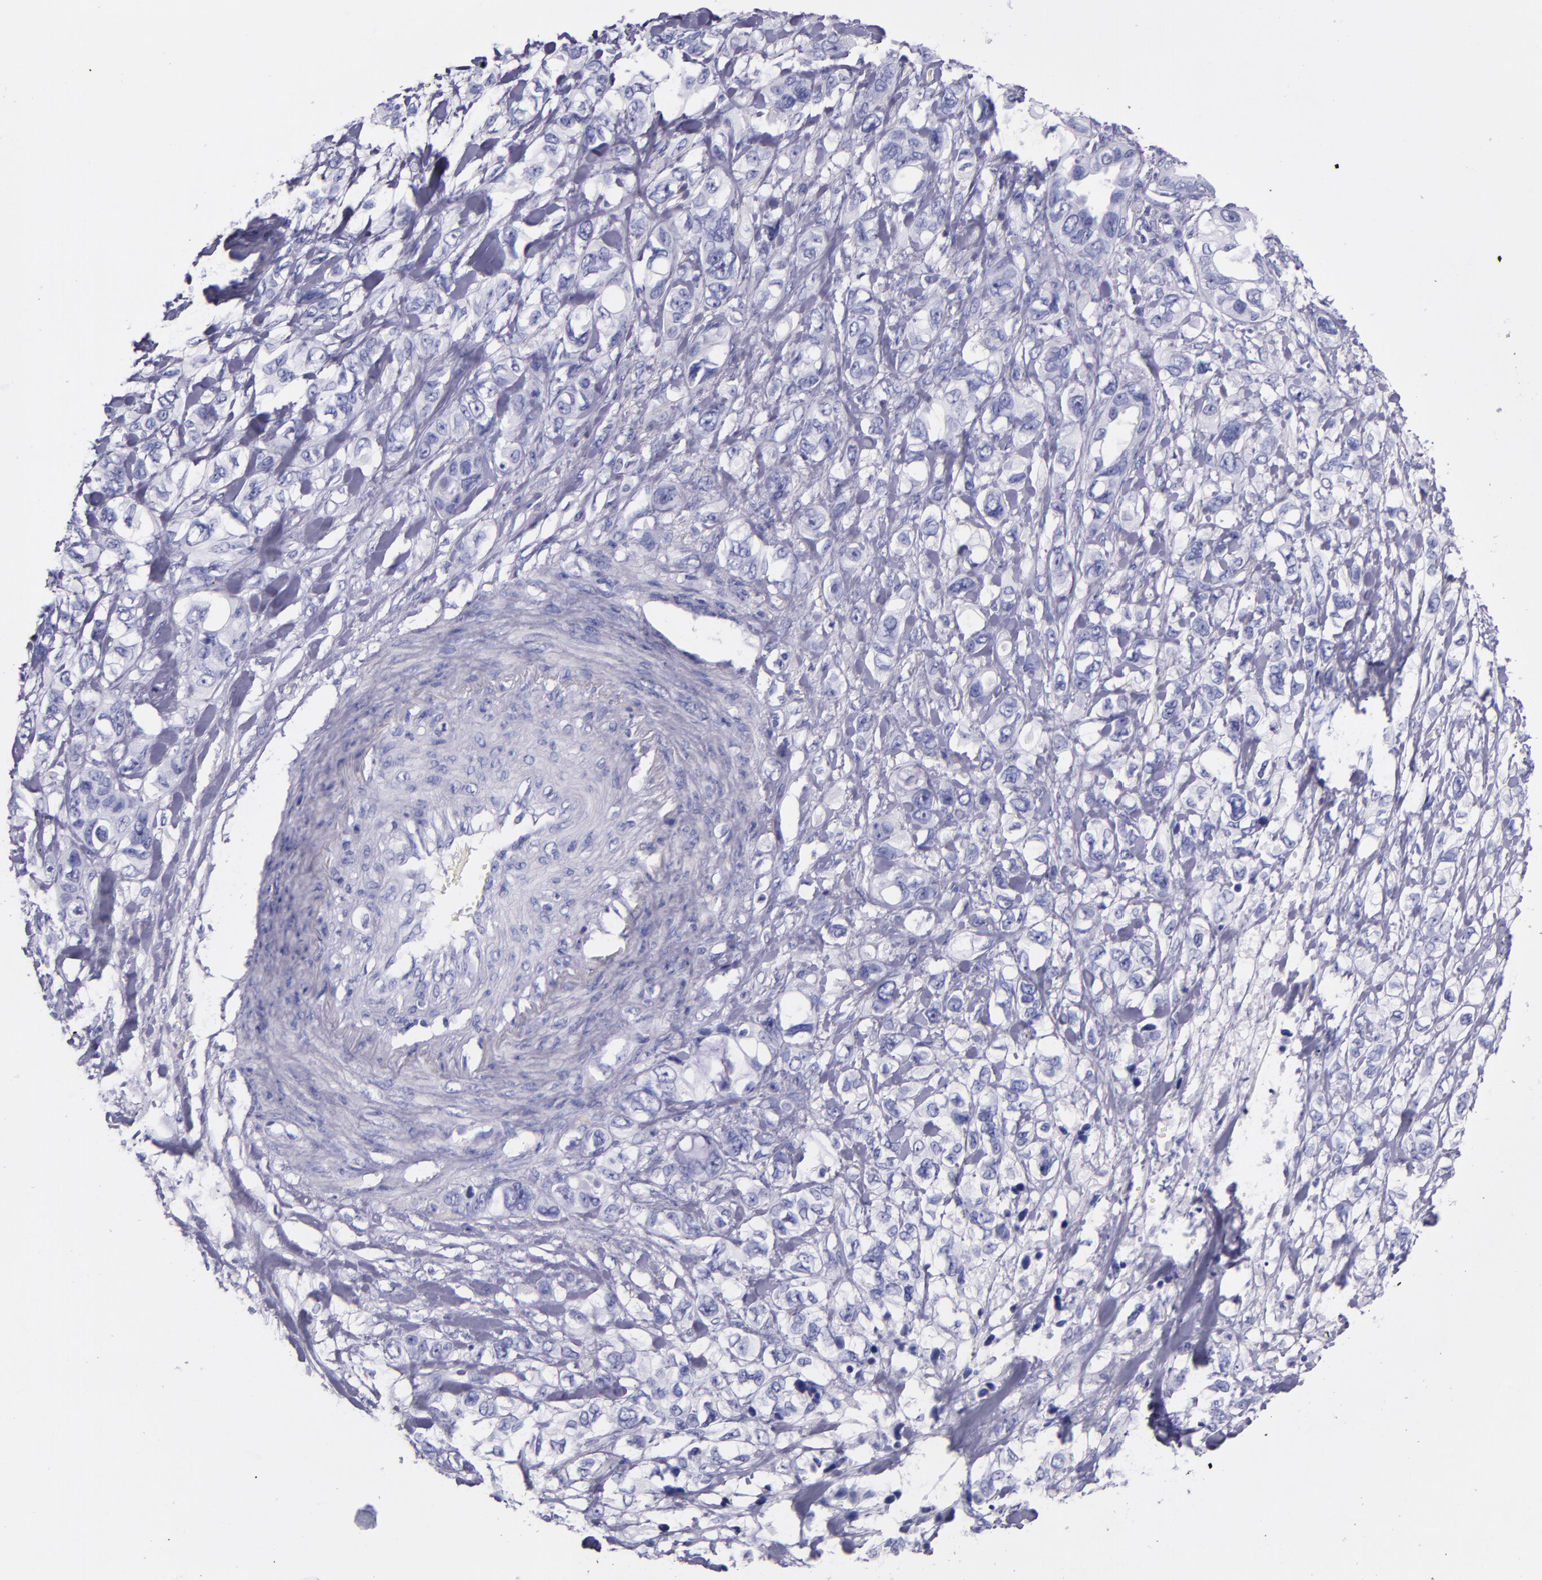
{"staining": {"intensity": "negative", "quantity": "none", "location": "none"}, "tissue": "stomach cancer", "cell_type": "Tumor cells", "image_type": "cancer", "snomed": [{"axis": "morphology", "description": "Adenocarcinoma, NOS"}, {"axis": "topography", "description": "Stomach, upper"}], "caption": "Protein analysis of stomach adenocarcinoma shows no significant staining in tumor cells.", "gene": "SFTPA2", "patient": {"sex": "male", "age": 47}}